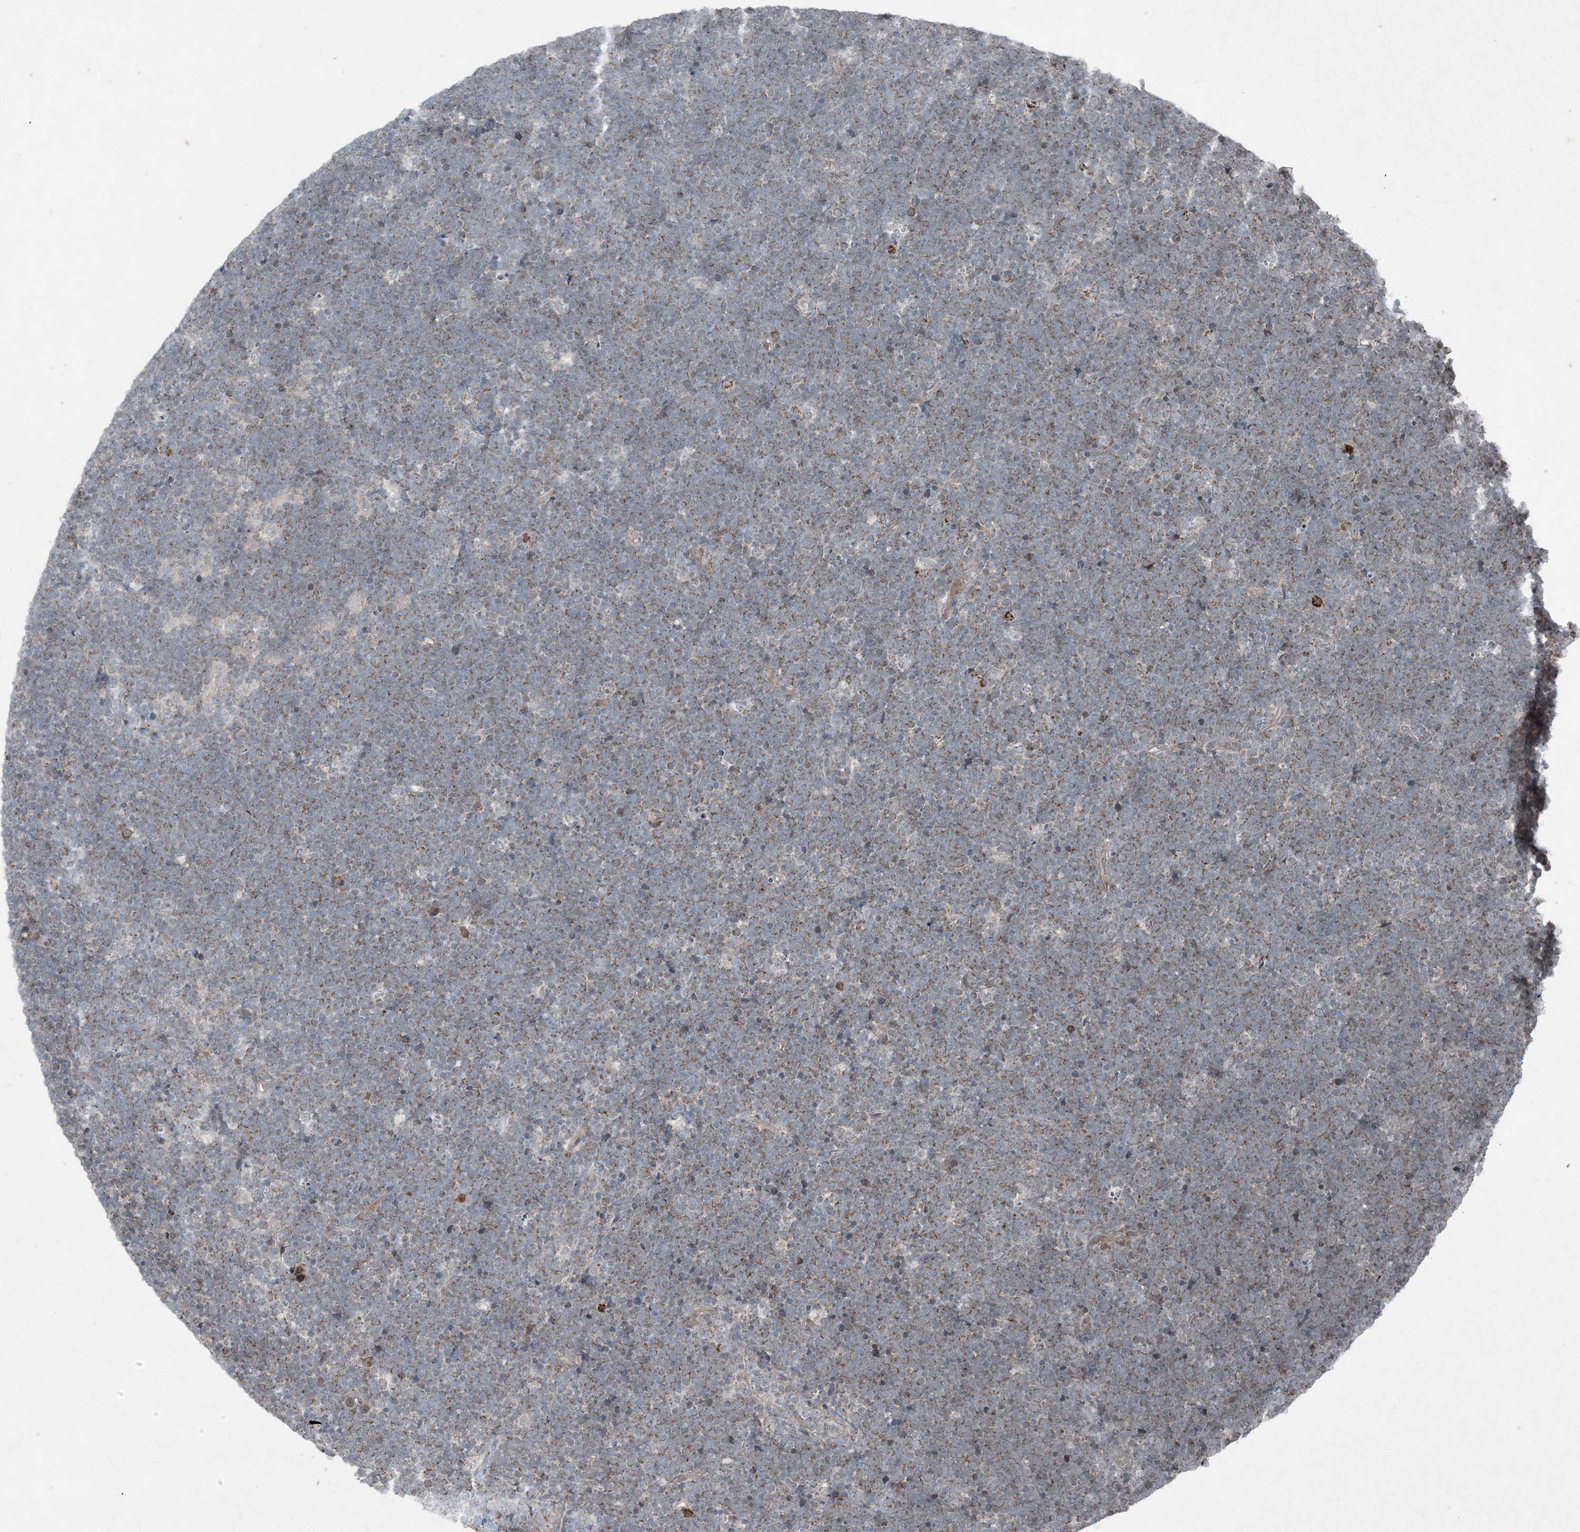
{"staining": {"intensity": "weak", "quantity": "25%-75%", "location": "cytoplasmic/membranous"}, "tissue": "lymphoma", "cell_type": "Tumor cells", "image_type": "cancer", "snomed": [{"axis": "morphology", "description": "Malignant lymphoma, non-Hodgkin's type, High grade"}, {"axis": "topography", "description": "Lymph node"}], "caption": "This histopathology image exhibits high-grade malignant lymphoma, non-Hodgkin's type stained with immunohistochemistry (IHC) to label a protein in brown. The cytoplasmic/membranous of tumor cells show weak positivity for the protein. Nuclei are counter-stained blue.", "gene": "PC", "patient": {"sex": "male", "age": 13}}